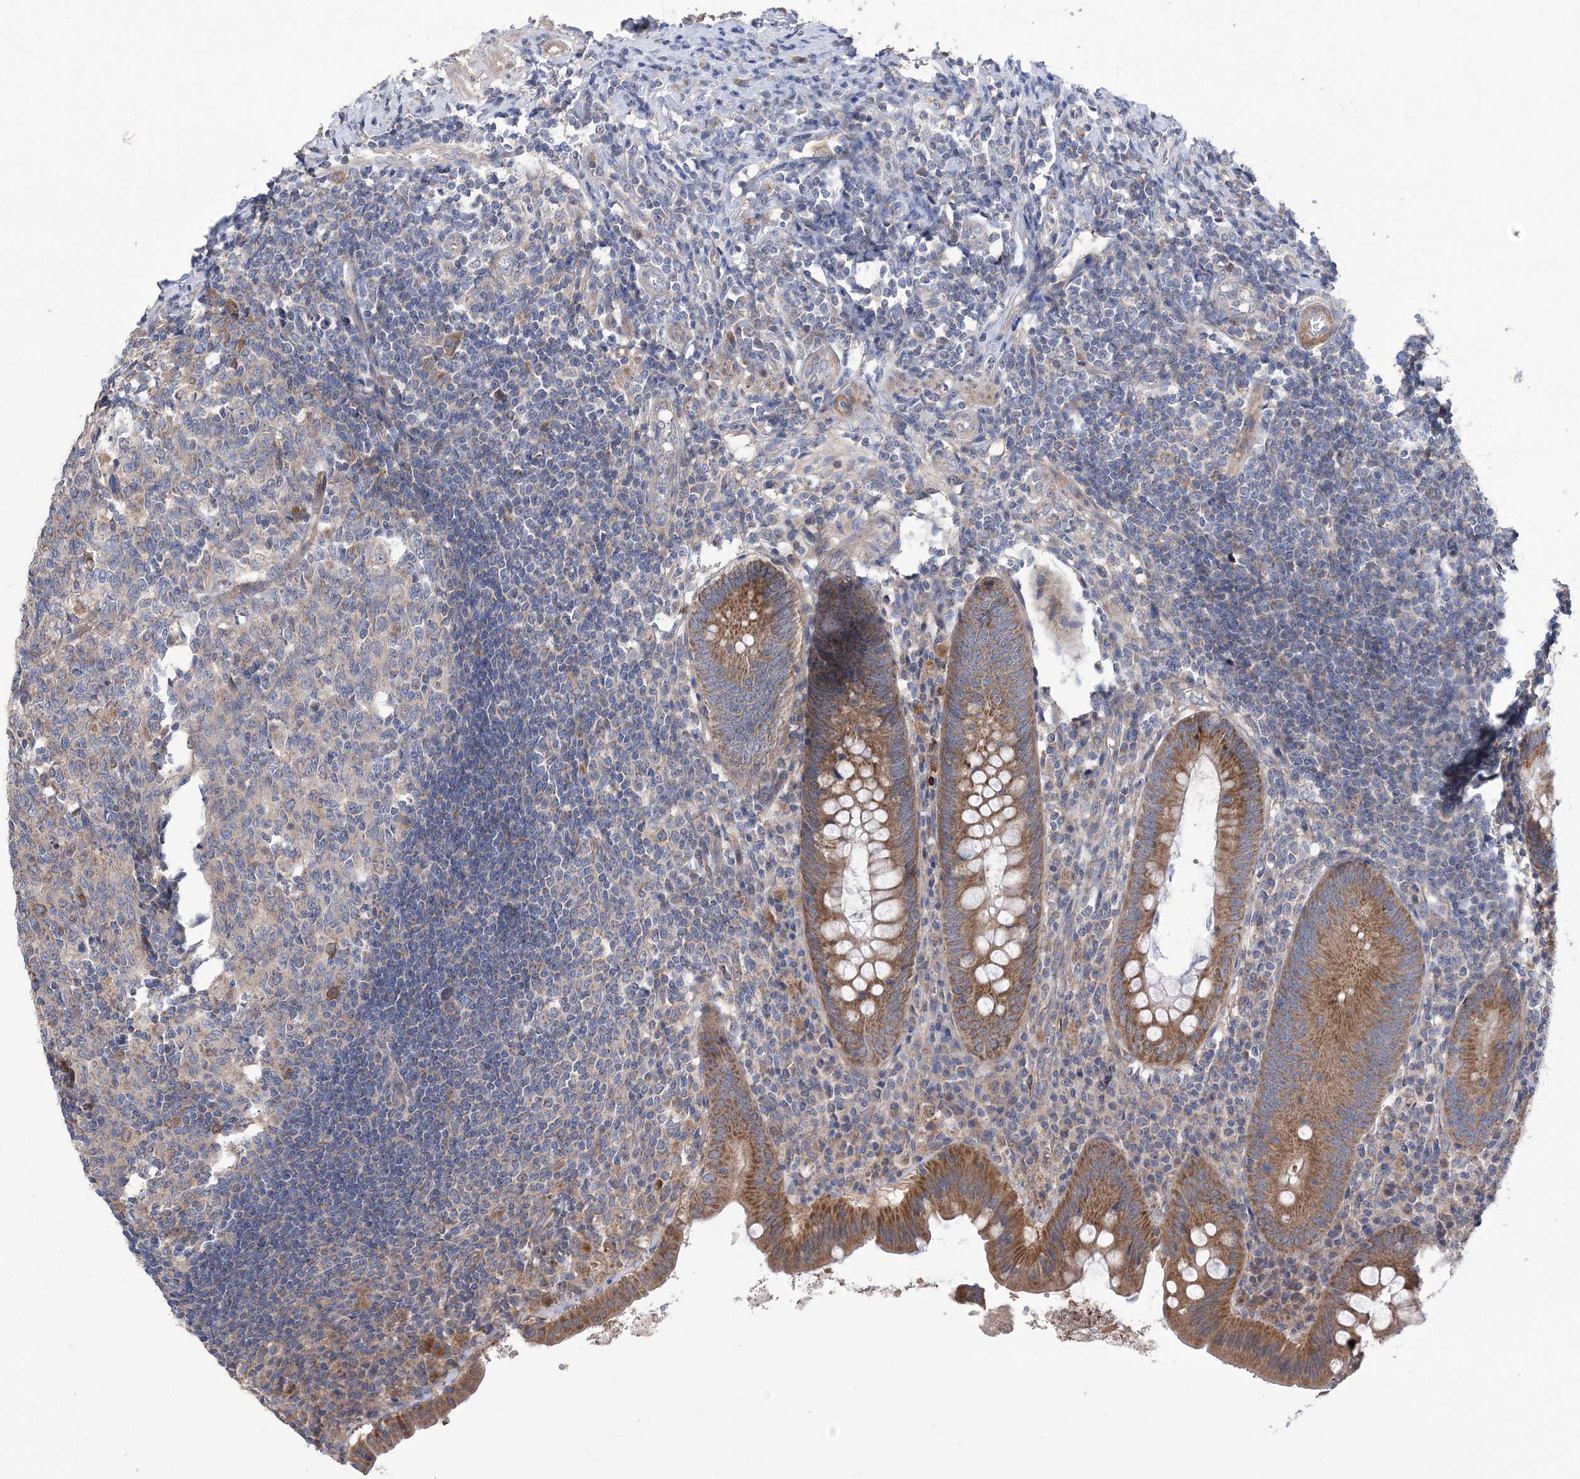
{"staining": {"intensity": "moderate", "quantity": ">75%", "location": "cytoplasmic/membranous"}, "tissue": "appendix", "cell_type": "Glandular cells", "image_type": "normal", "snomed": [{"axis": "morphology", "description": "Normal tissue, NOS"}, {"axis": "topography", "description": "Appendix"}], "caption": "Protein expression analysis of benign human appendix reveals moderate cytoplasmic/membranous staining in approximately >75% of glandular cells. Ihc stains the protein of interest in brown and the nuclei are stained blue.", "gene": "MTRF1L", "patient": {"sex": "female", "age": 54}}